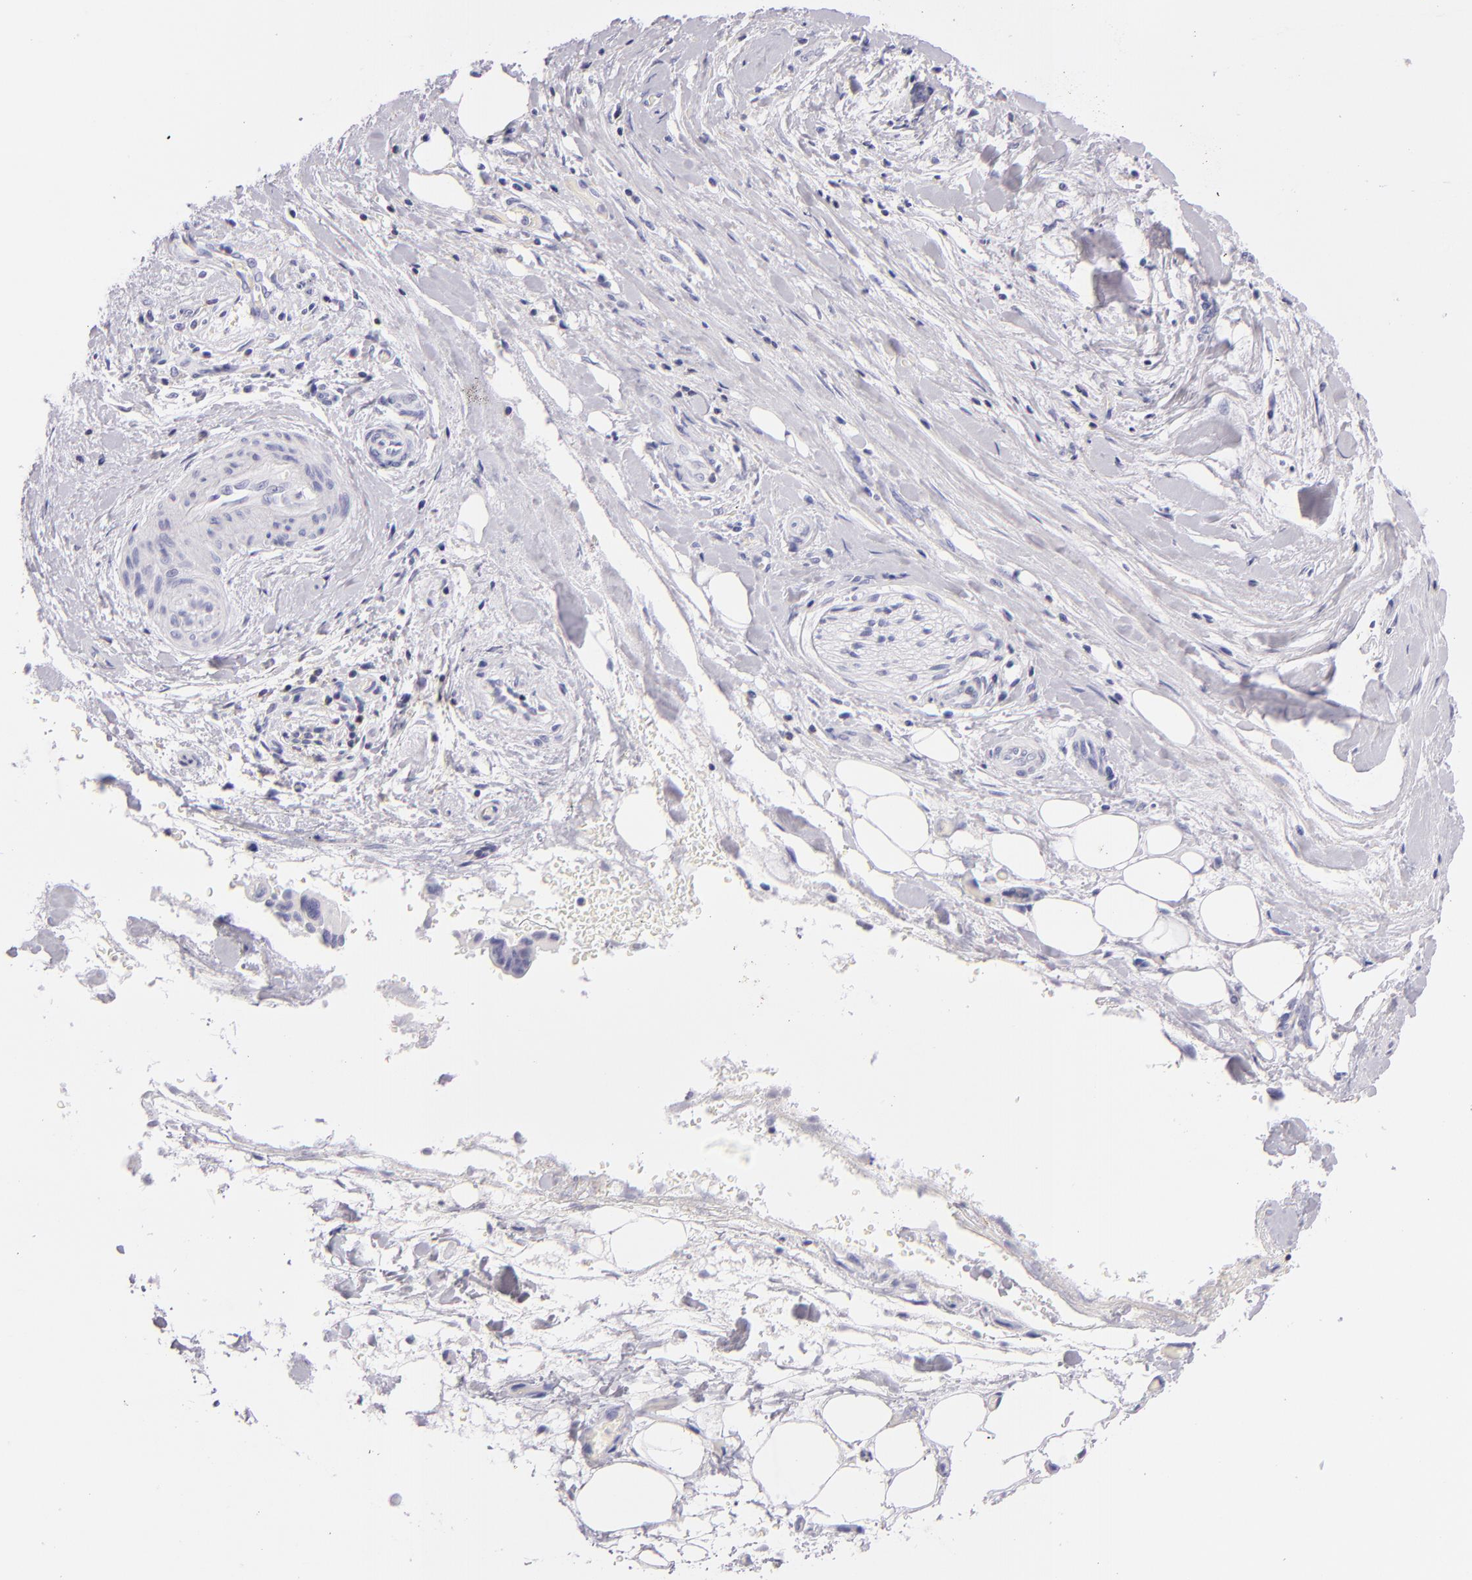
{"staining": {"intensity": "negative", "quantity": "none", "location": "none"}, "tissue": "liver cancer", "cell_type": "Tumor cells", "image_type": "cancer", "snomed": [{"axis": "morphology", "description": "Cholangiocarcinoma"}, {"axis": "topography", "description": "Liver"}], "caption": "Liver cholangiocarcinoma was stained to show a protein in brown. There is no significant expression in tumor cells. (DAB (3,3'-diaminobenzidine) immunohistochemistry (IHC) with hematoxylin counter stain).", "gene": "CD48", "patient": {"sex": "male", "age": 58}}